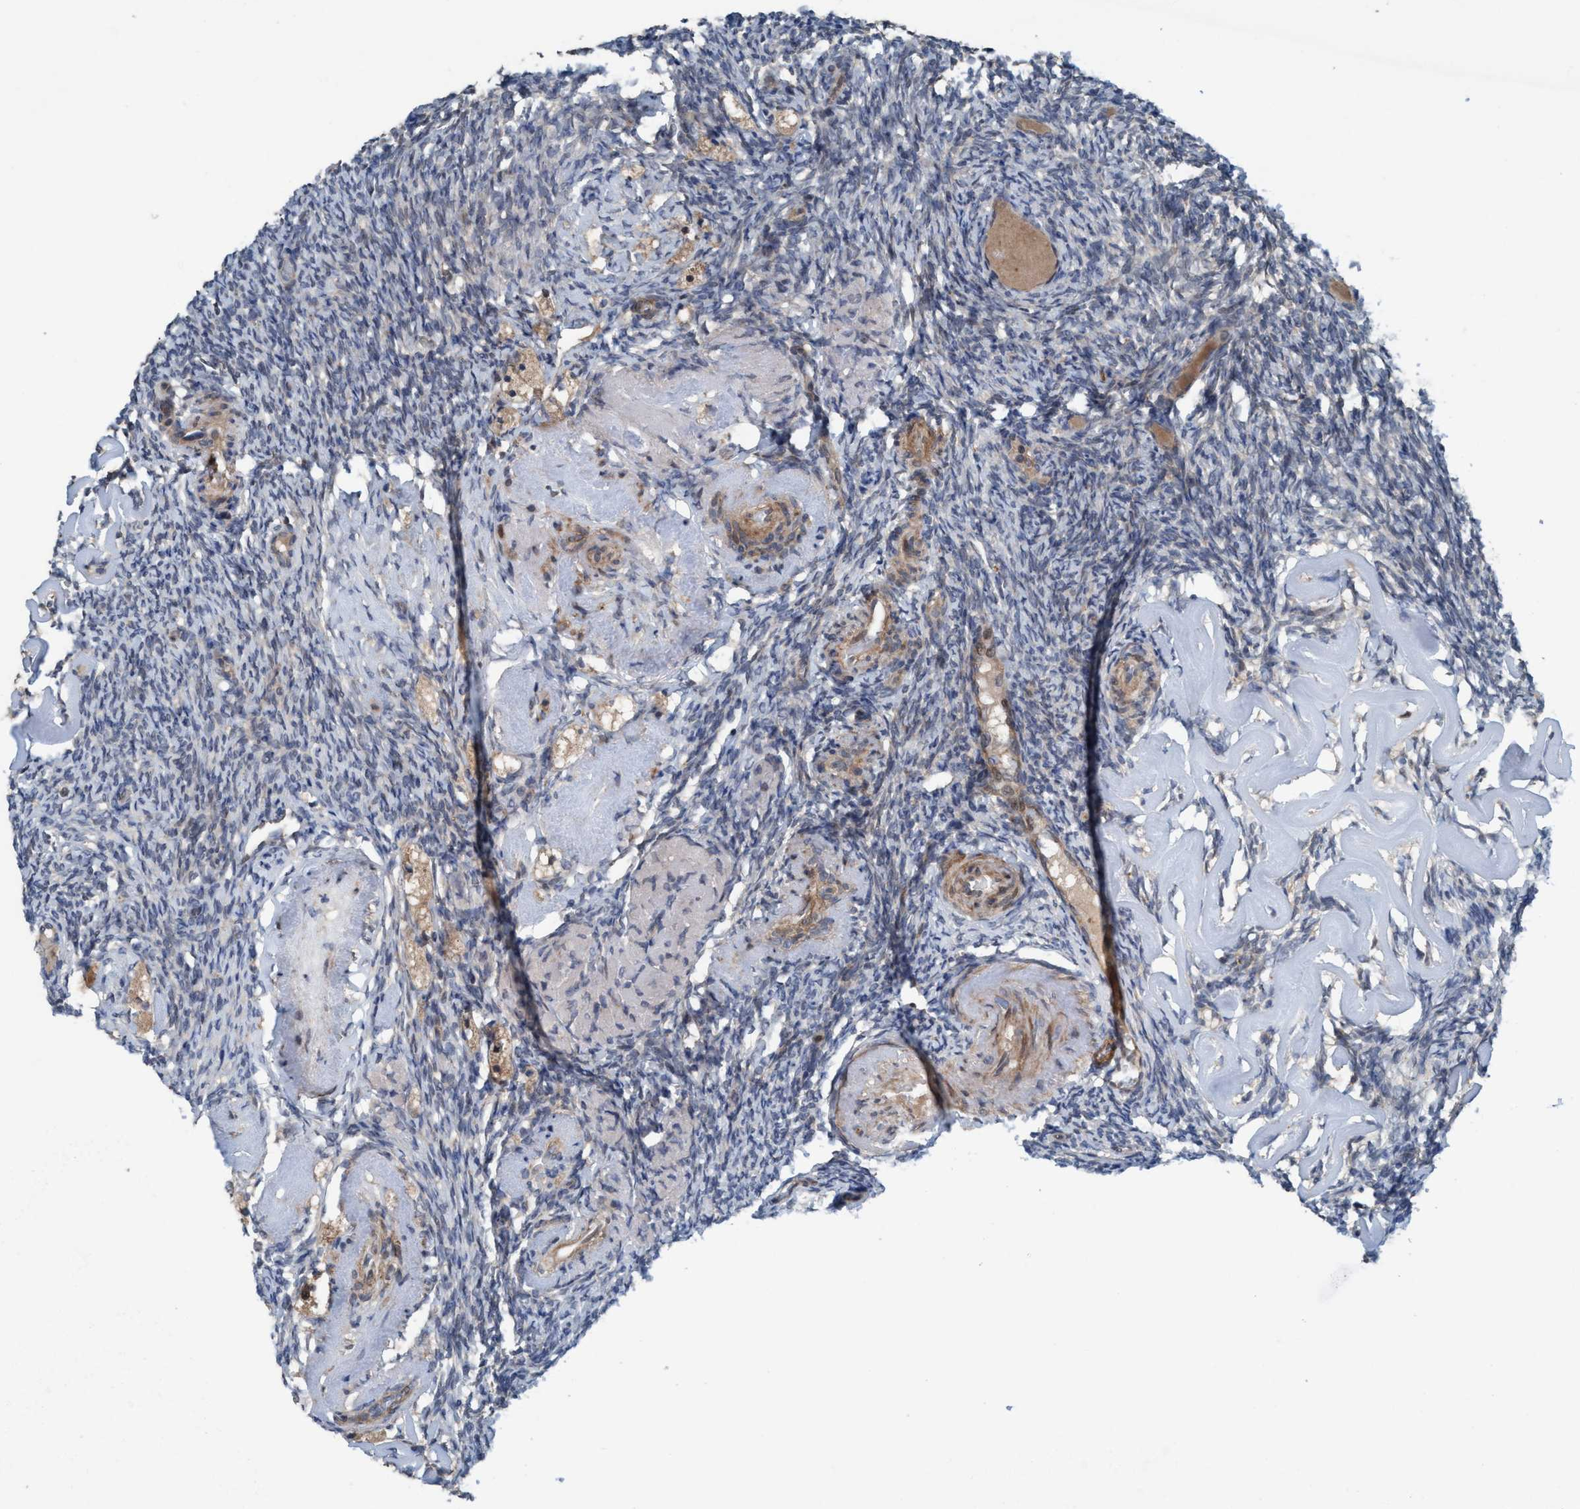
{"staining": {"intensity": "moderate", "quantity": "25%-75%", "location": "cytoplasmic/membranous"}, "tissue": "ovary", "cell_type": "Follicle cells", "image_type": "normal", "snomed": [{"axis": "morphology", "description": "Normal tissue, NOS"}, {"axis": "topography", "description": "Ovary"}], "caption": "A medium amount of moderate cytoplasmic/membranous staining is seen in approximately 25%-75% of follicle cells in unremarkable ovary. The protein is shown in brown color, while the nuclei are stained blue.", "gene": "NISCH", "patient": {"sex": "female", "age": 60}}